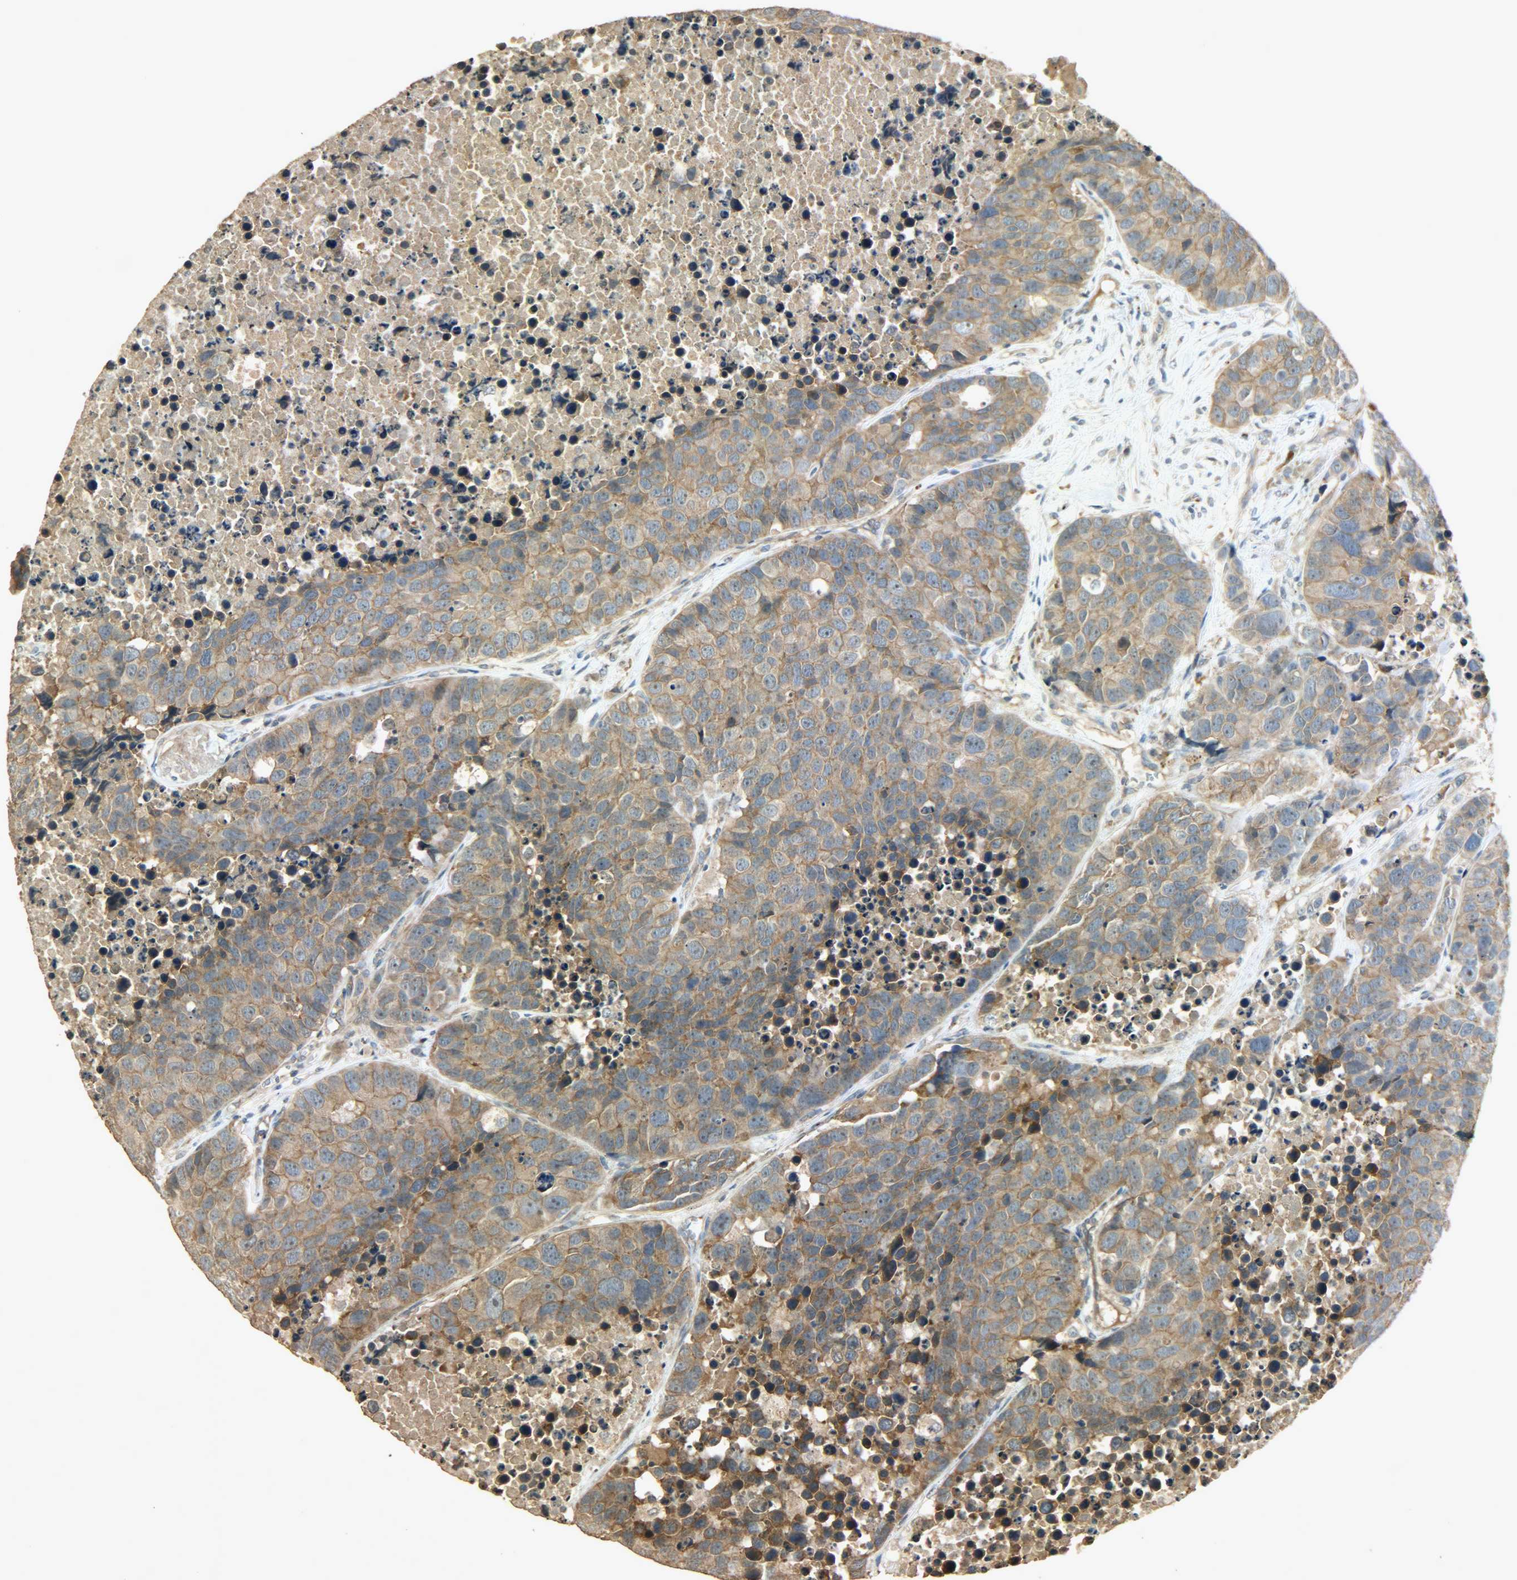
{"staining": {"intensity": "moderate", "quantity": ">75%", "location": "cytoplasmic/membranous"}, "tissue": "carcinoid", "cell_type": "Tumor cells", "image_type": "cancer", "snomed": [{"axis": "morphology", "description": "Carcinoid, malignant, NOS"}, {"axis": "topography", "description": "Lung"}], "caption": "A brown stain highlights moderate cytoplasmic/membranous positivity of a protein in carcinoid tumor cells.", "gene": "ATP2B1", "patient": {"sex": "male", "age": 60}}